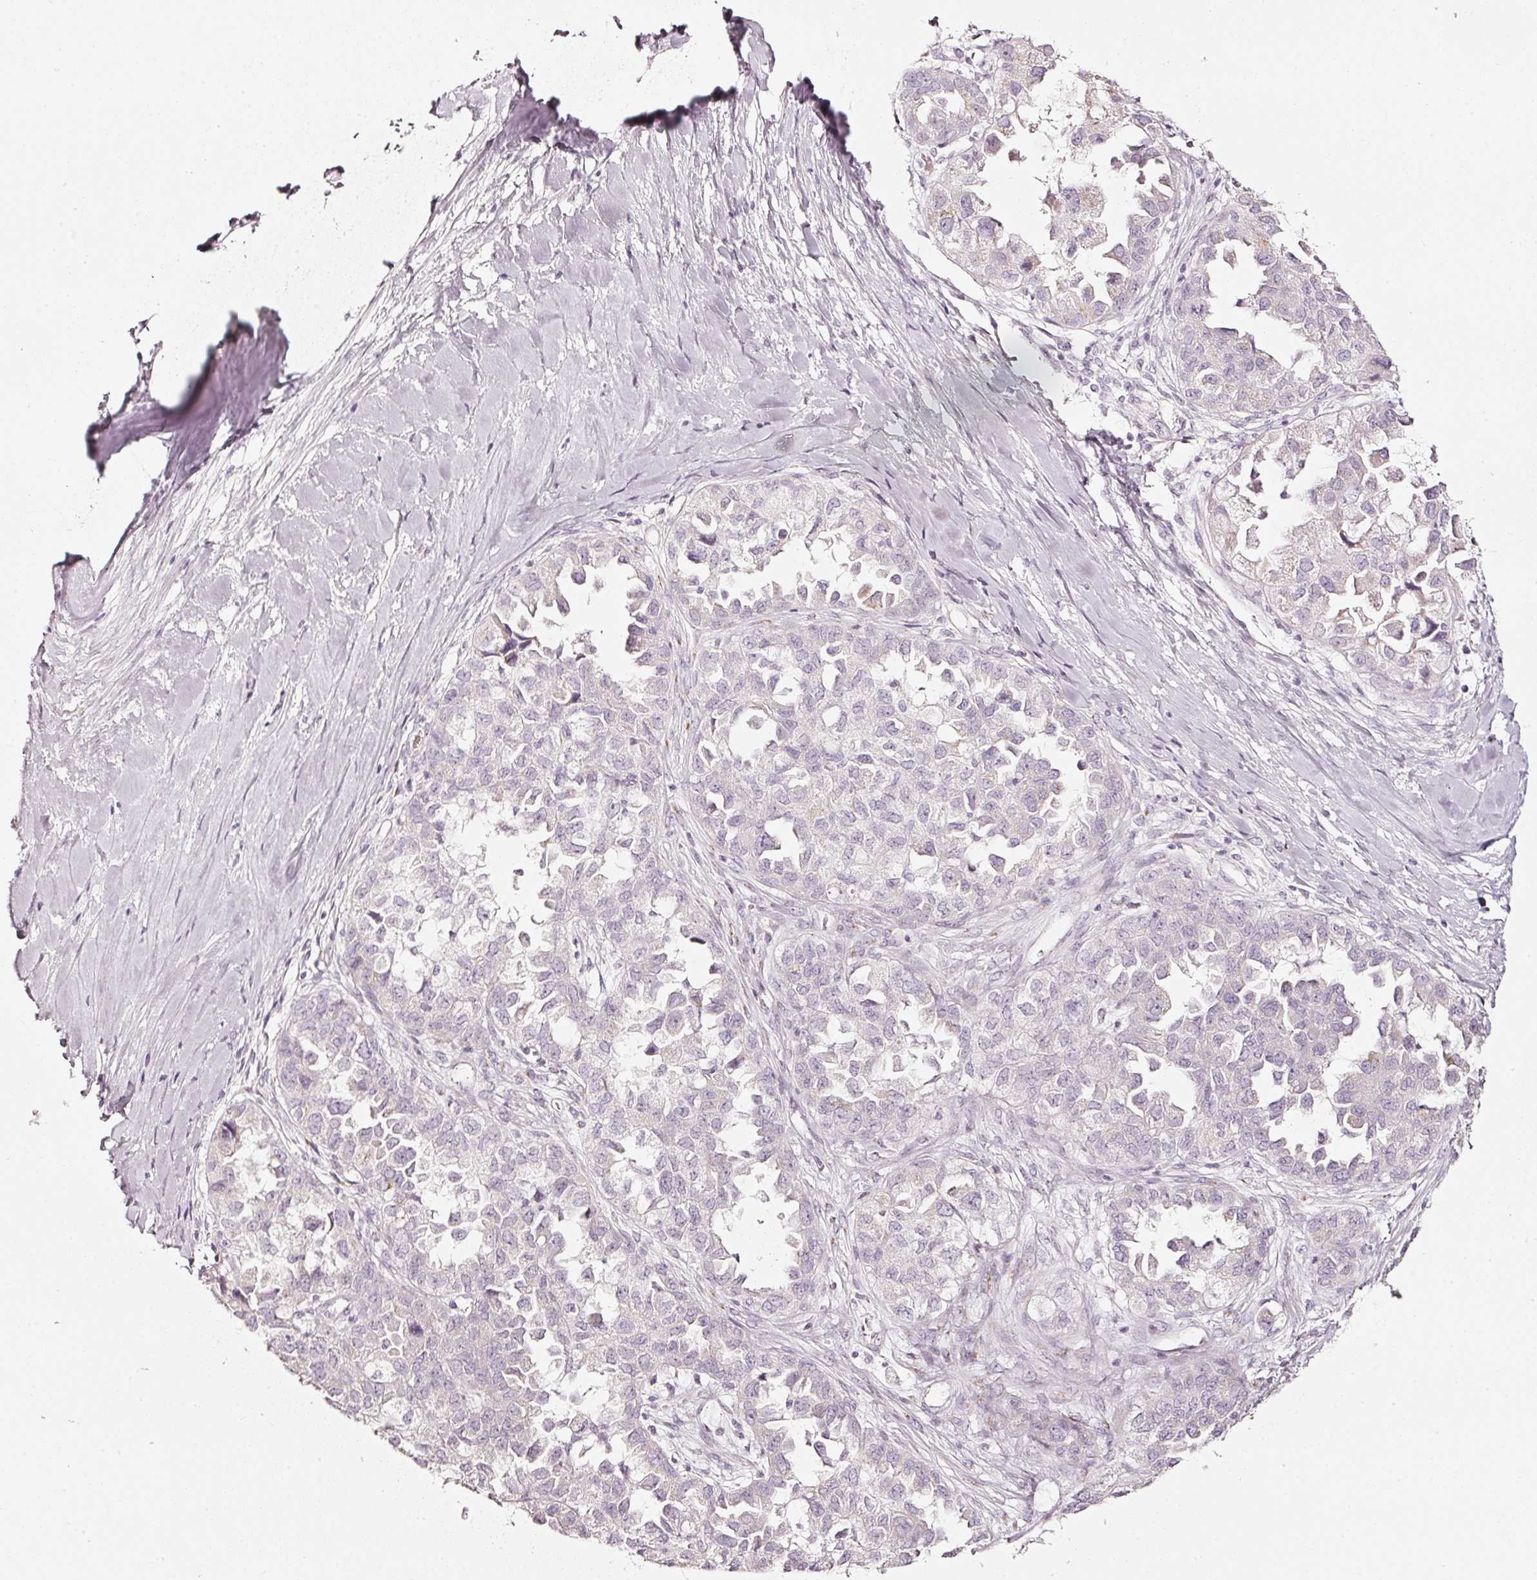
{"staining": {"intensity": "negative", "quantity": "none", "location": "none"}, "tissue": "ovarian cancer", "cell_type": "Tumor cells", "image_type": "cancer", "snomed": [{"axis": "morphology", "description": "Cystadenocarcinoma, serous, NOS"}, {"axis": "topography", "description": "Ovary"}], "caption": "Tumor cells show no significant staining in ovarian serous cystadenocarcinoma.", "gene": "SDF4", "patient": {"sex": "female", "age": 84}}